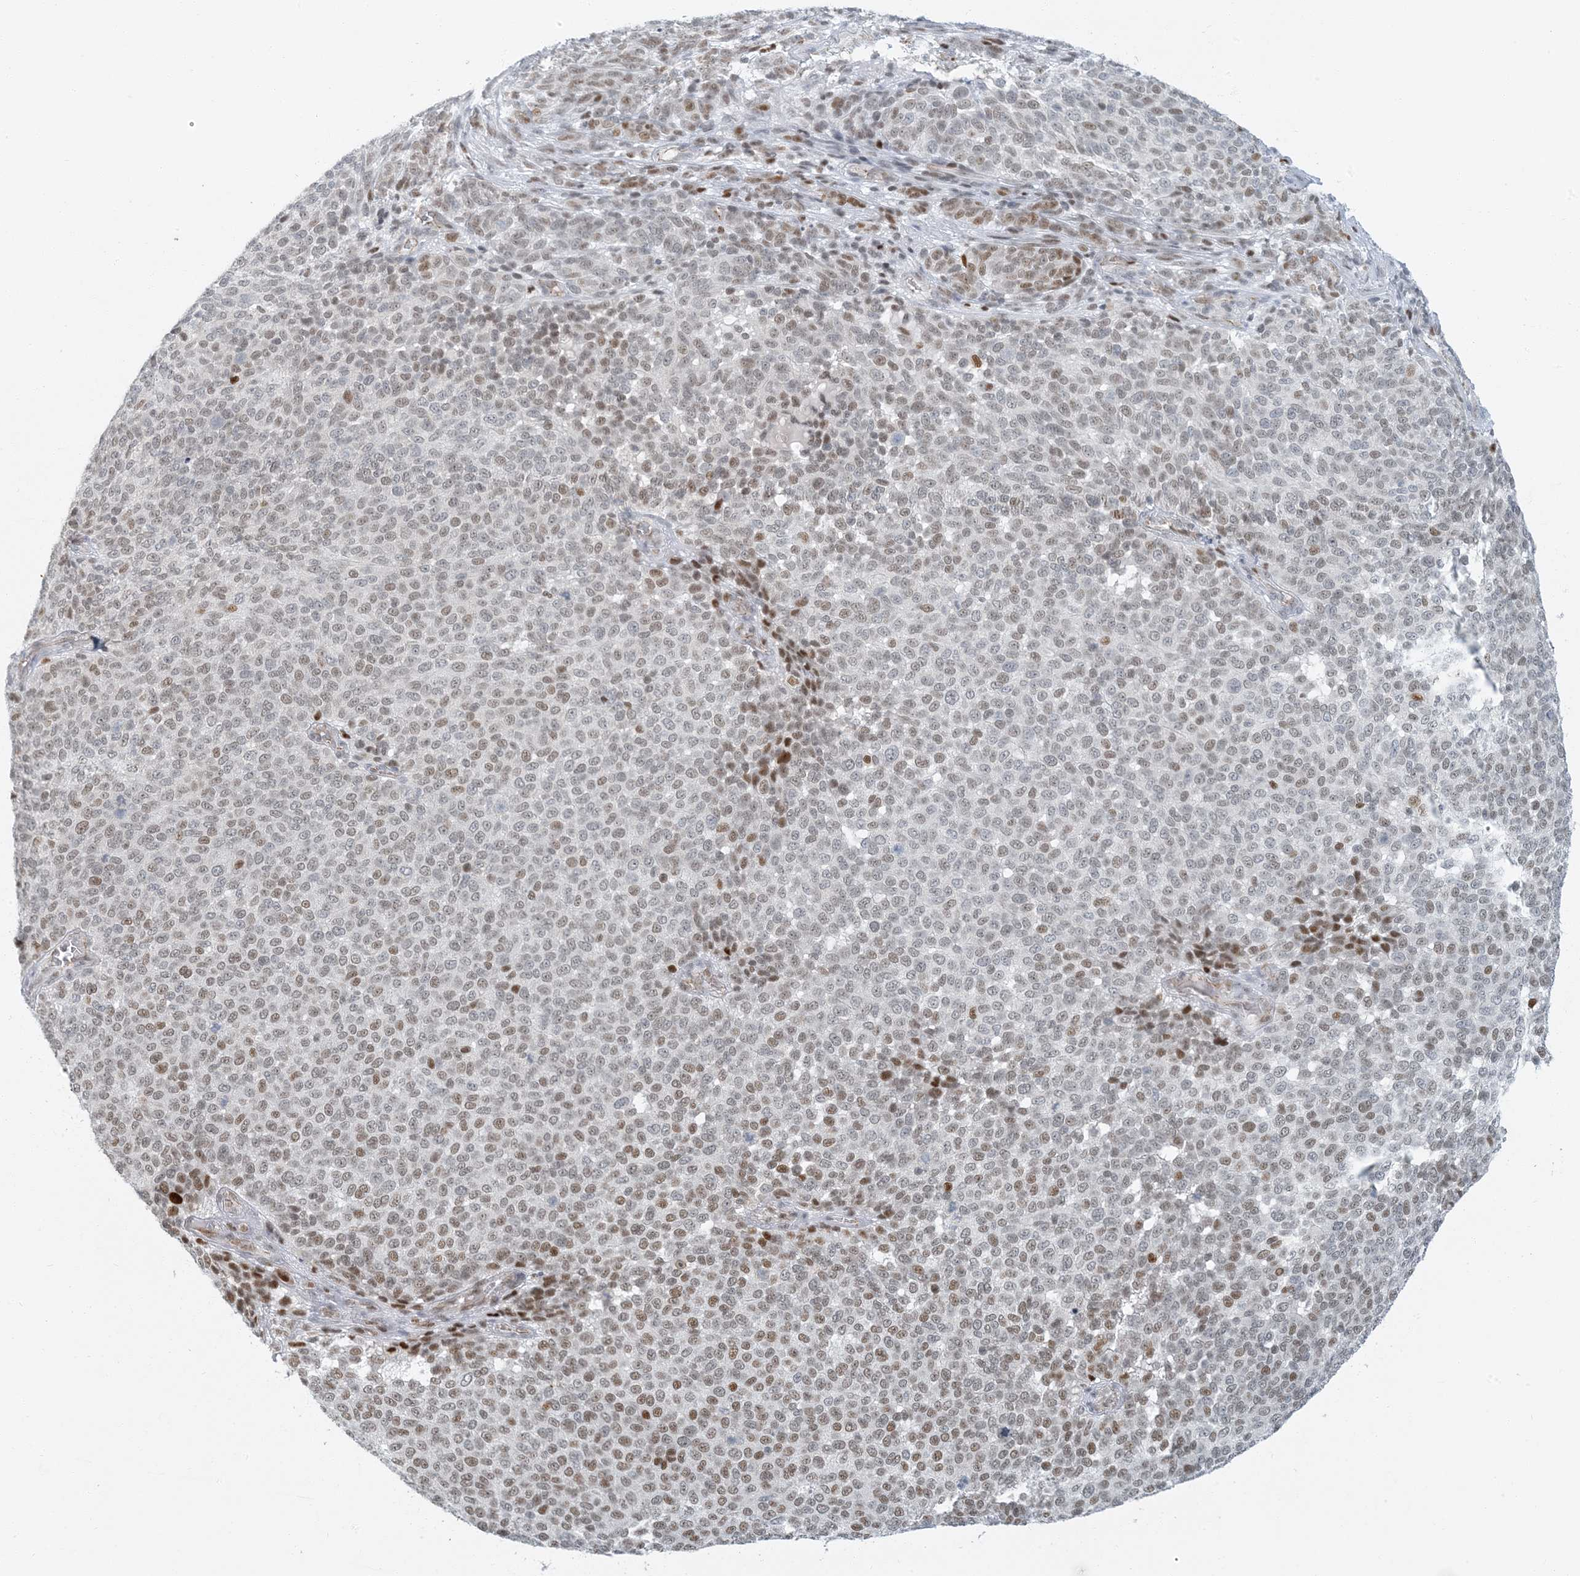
{"staining": {"intensity": "weak", "quantity": ">75%", "location": "nuclear"}, "tissue": "melanoma", "cell_type": "Tumor cells", "image_type": "cancer", "snomed": [{"axis": "morphology", "description": "Malignant melanoma, NOS"}, {"axis": "topography", "description": "Skin"}], "caption": "Immunohistochemical staining of human melanoma demonstrates low levels of weak nuclear staining in about >75% of tumor cells.", "gene": "AK9", "patient": {"sex": "male", "age": 49}}